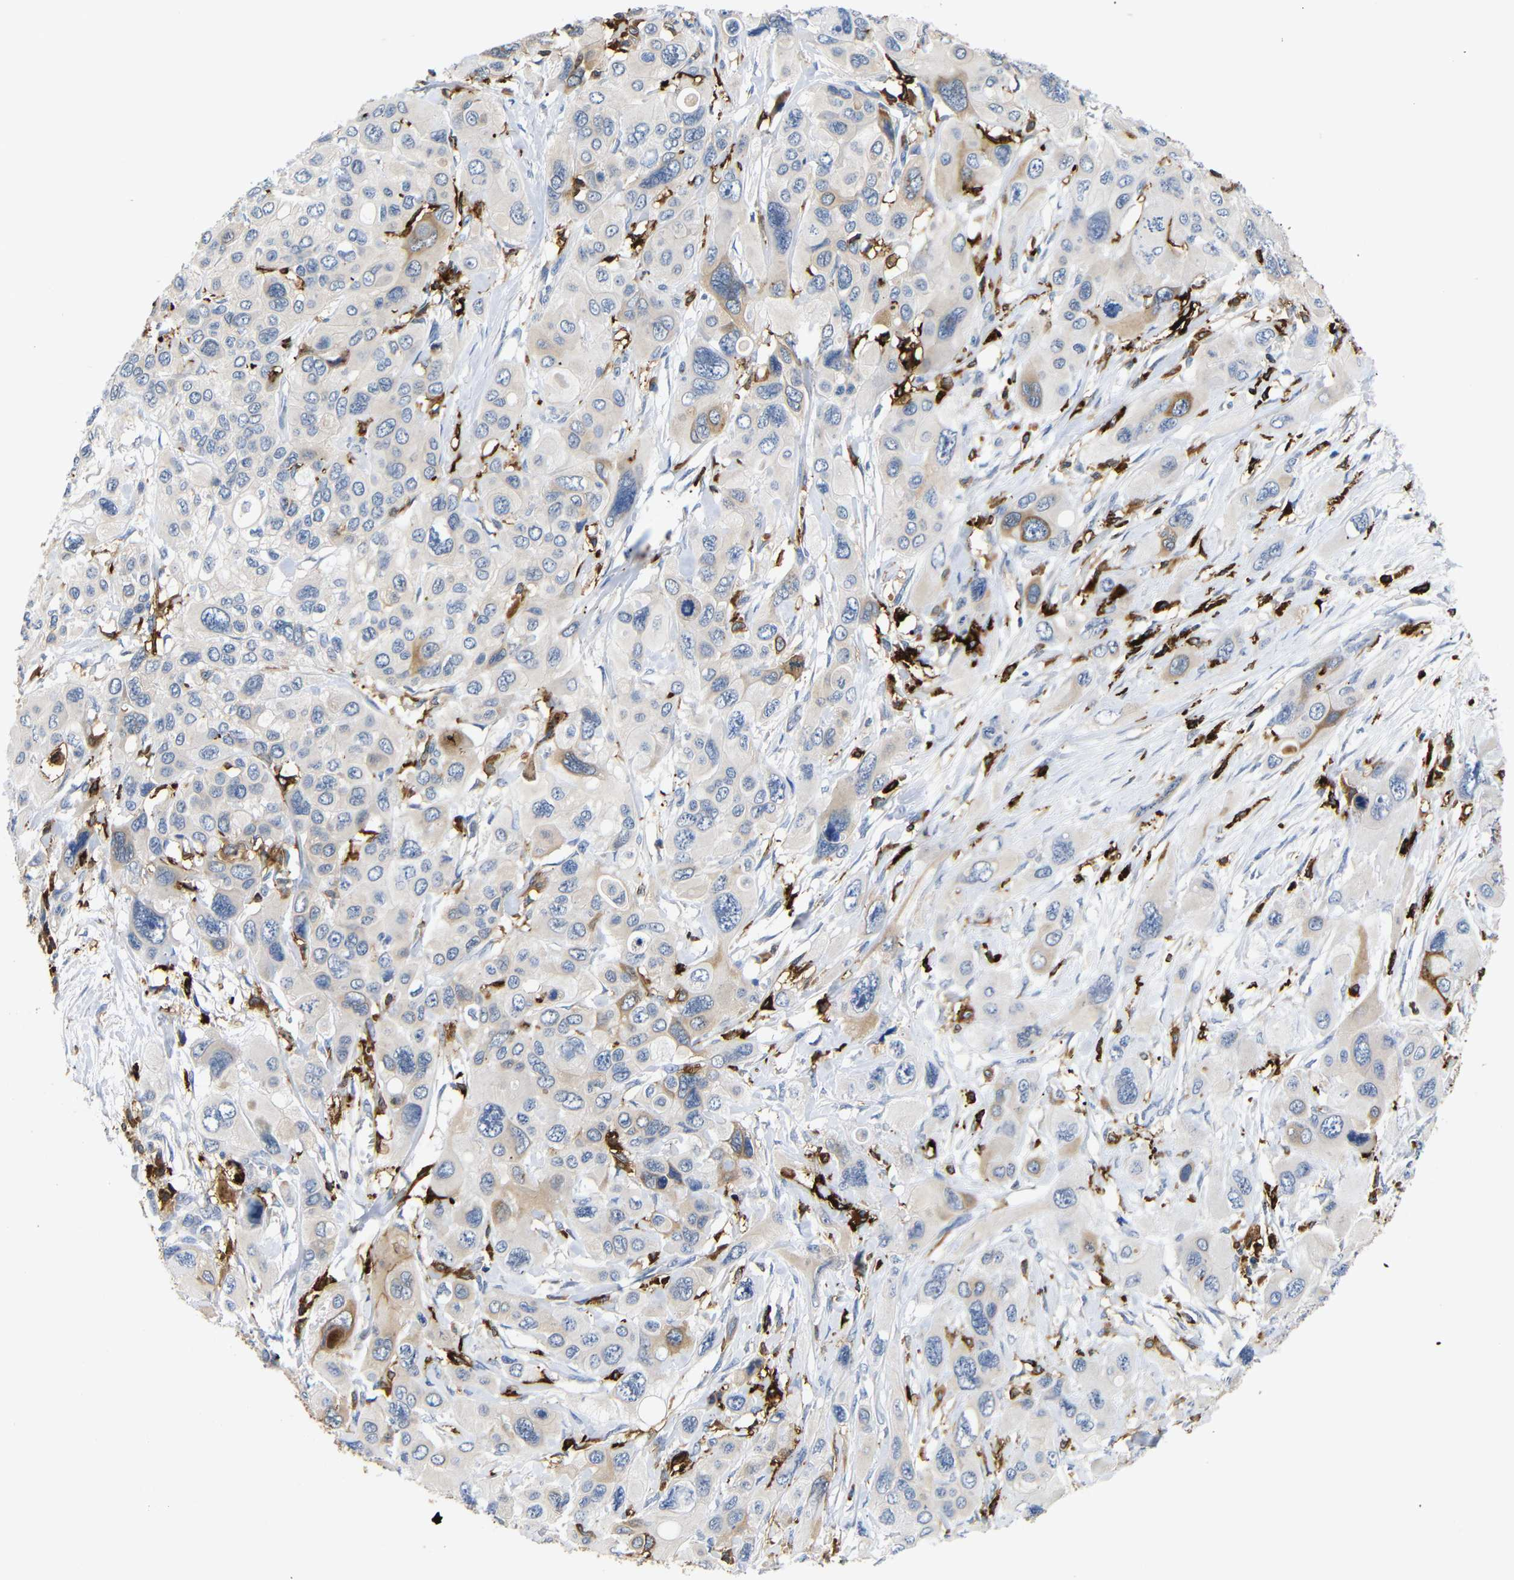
{"staining": {"intensity": "moderate", "quantity": "<25%", "location": "cytoplasmic/membranous"}, "tissue": "pancreatic cancer", "cell_type": "Tumor cells", "image_type": "cancer", "snomed": [{"axis": "morphology", "description": "Adenocarcinoma, NOS"}, {"axis": "topography", "description": "Pancreas"}], "caption": "This image demonstrates IHC staining of adenocarcinoma (pancreatic), with low moderate cytoplasmic/membranous expression in approximately <25% of tumor cells.", "gene": "HLA-DQB1", "patient": {"sex": "male", "age": 73}}